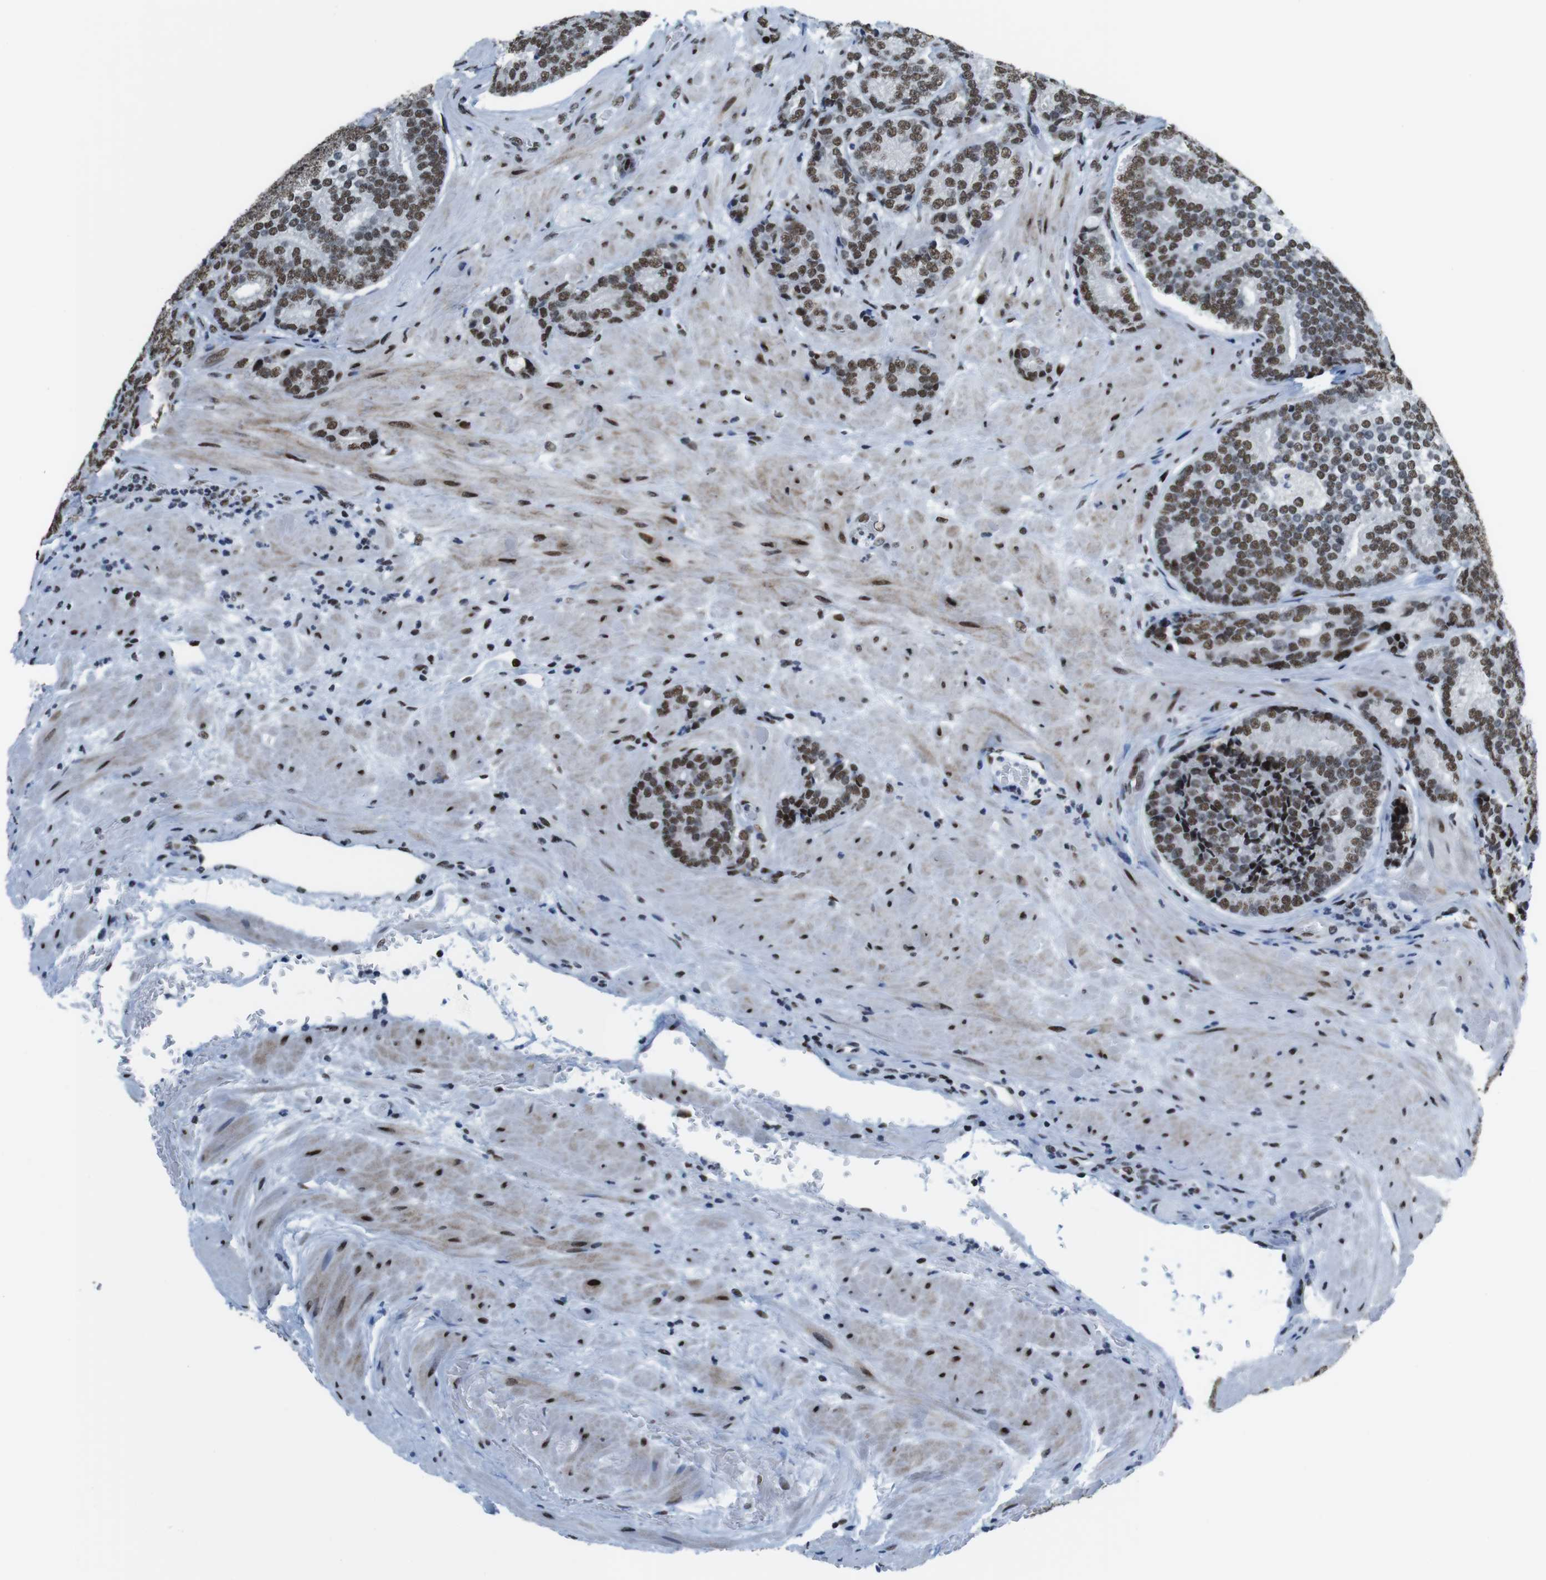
{"staining": {"intensity": "moderate", "quantity": ">75%", "location": "nuclear"}, "tissue": "prostate cancer", "cell_type": "Tumor cells", "image_type": "cancer", "snomed": [{"axis": "morphology", "description": "Adenocarcinoma, High grade"}, {"axis": "topography", "description": "Prostate"}], "caption": "High-grade adenocarcinoma (prostate) stained with a protein marker displays moderate staining in tumor cells.", "gene": "CITED2", "patient": {"sex": "male", "age": 61}}